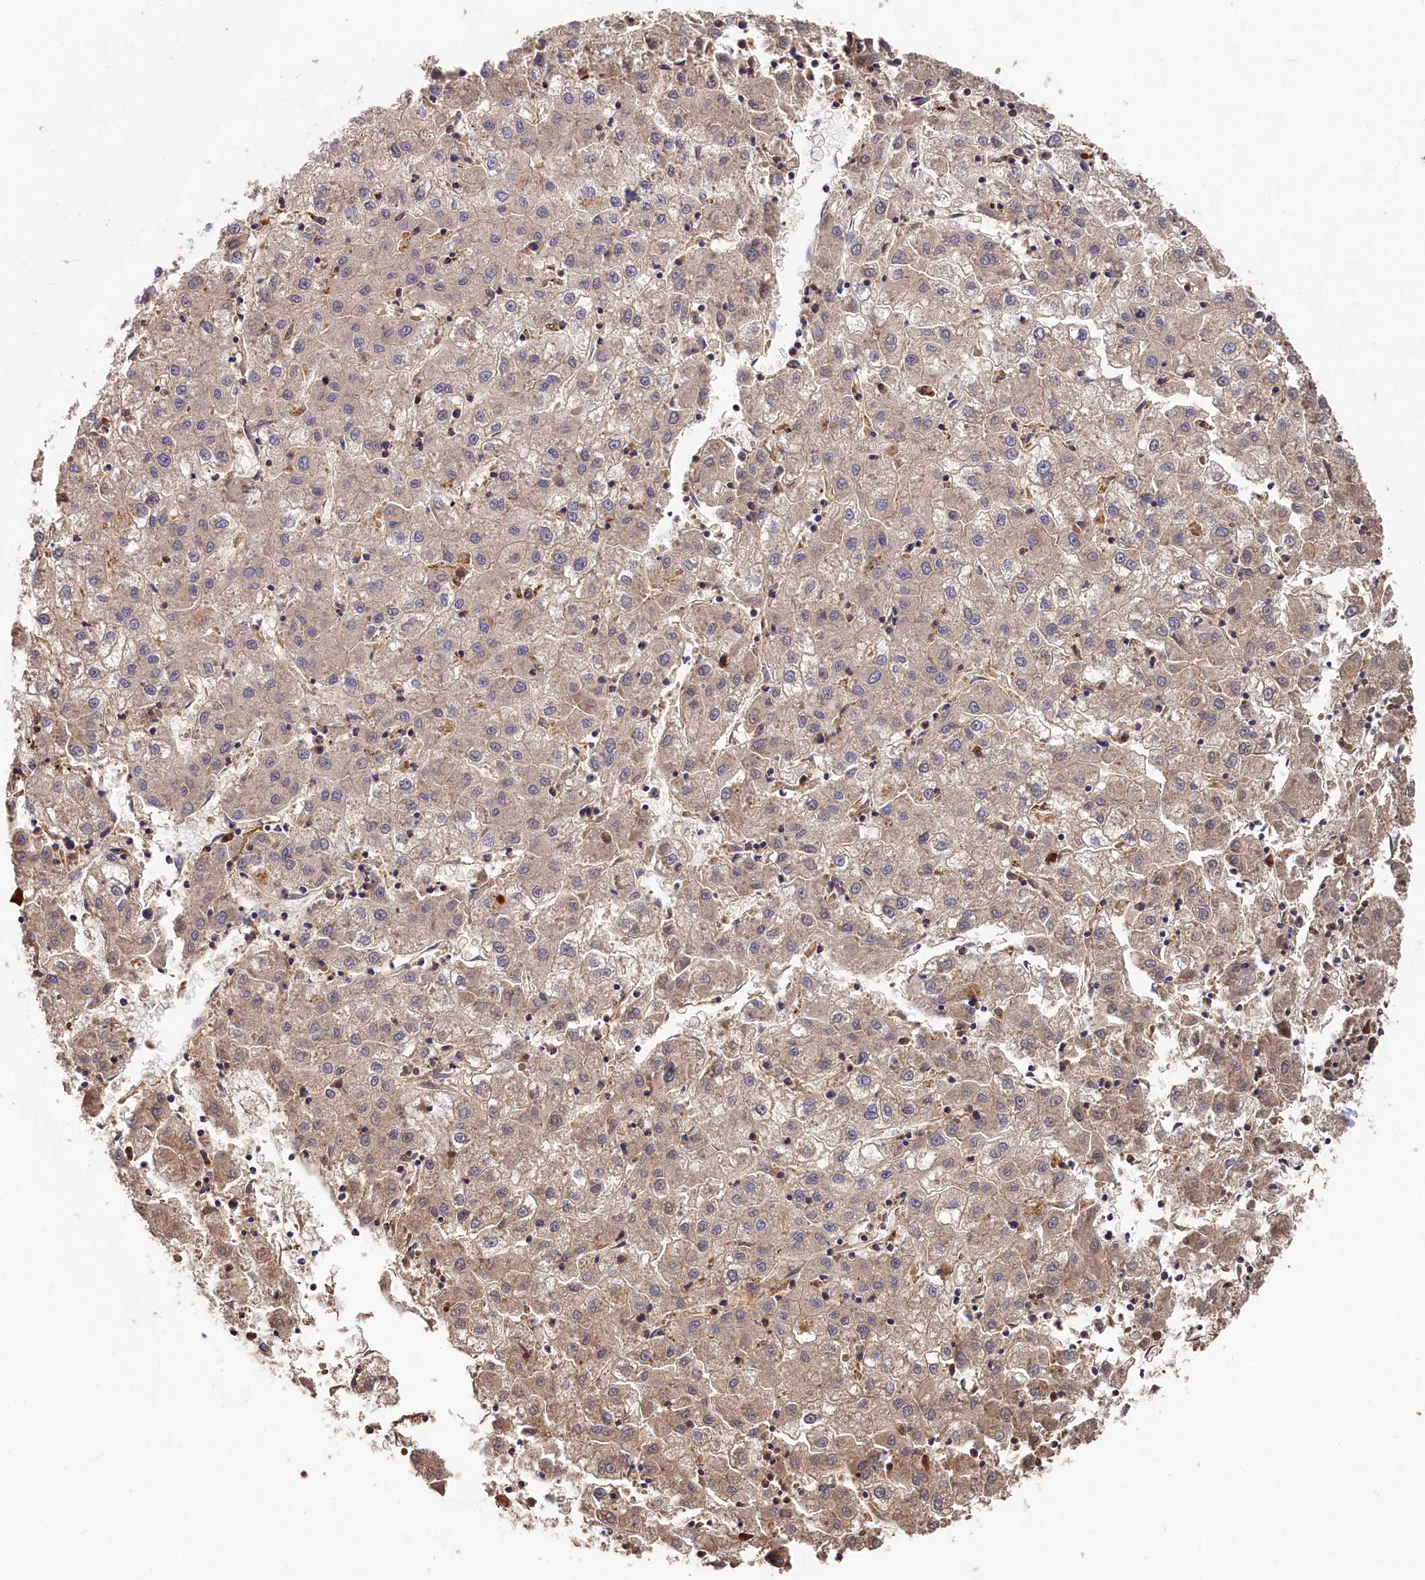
{"staining": {"intensity": "weak", "quantity": "25%-75%", "location": "cytoplasmic/membranous"}, "tissue": "liver cancer", "cell_type": "Tumor cells", "image_type": "cancer", "snomed": [{"axis": "morphology", "description": "Carcinoma, Hepatocellular, NOS"}, {"axis": "topography", "description": "Liver"}], "caption": "An image of human liver cancer stained for a protein shows weak cytoplasmic/membranous brown staining in tumor cells. (DAB (3,3'-diaminobenzidine) IHC, brown staining for protein, blue staining for nuclei).", "gene": "DHRS11", "patient": {"sex": "male", "age": 72}}